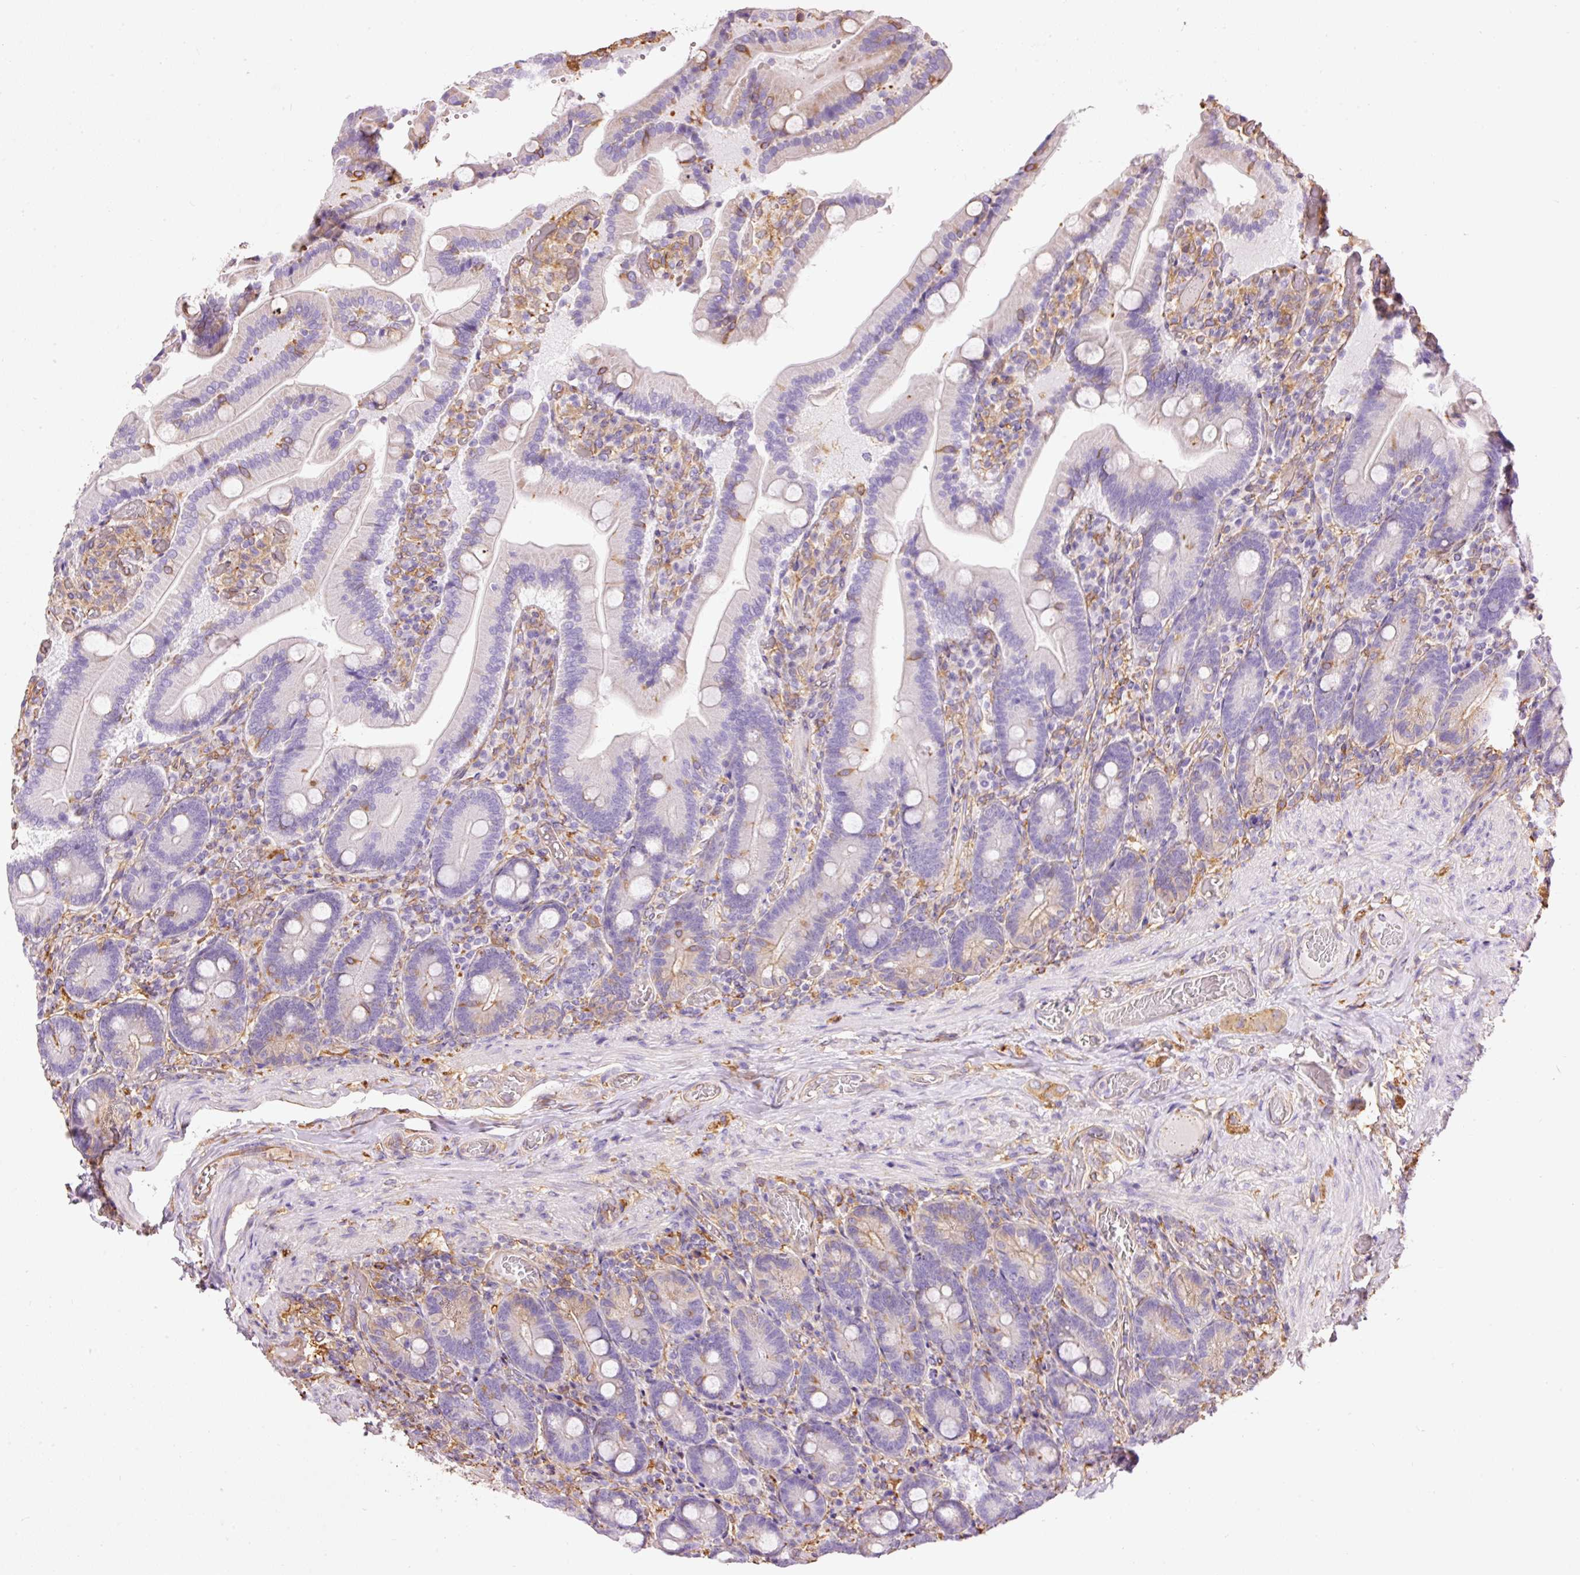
{"staining": {"intensity": "strong", "quantity": "<25%", "location": "cytoplasmic/membranous"}, "tissue": "duodenum", "cell_type": "Glandular cells", "image_type": "normal", "snomed": [{"axis": "morphology", "description": "Normal tissue, NOS"}, {"axis": "topography", "description": "Duodenum"}], "caption": "Protein expression analysis of normal human duodenum reveals strong cytoplasmic/membranous expression in approximately <25% of glandular cells. (brown staining indicates protein expression, while blue staining denotes nuclei).", "gene": "ENSG00000249624", "patient": {"sex": "female", "age": 62}}